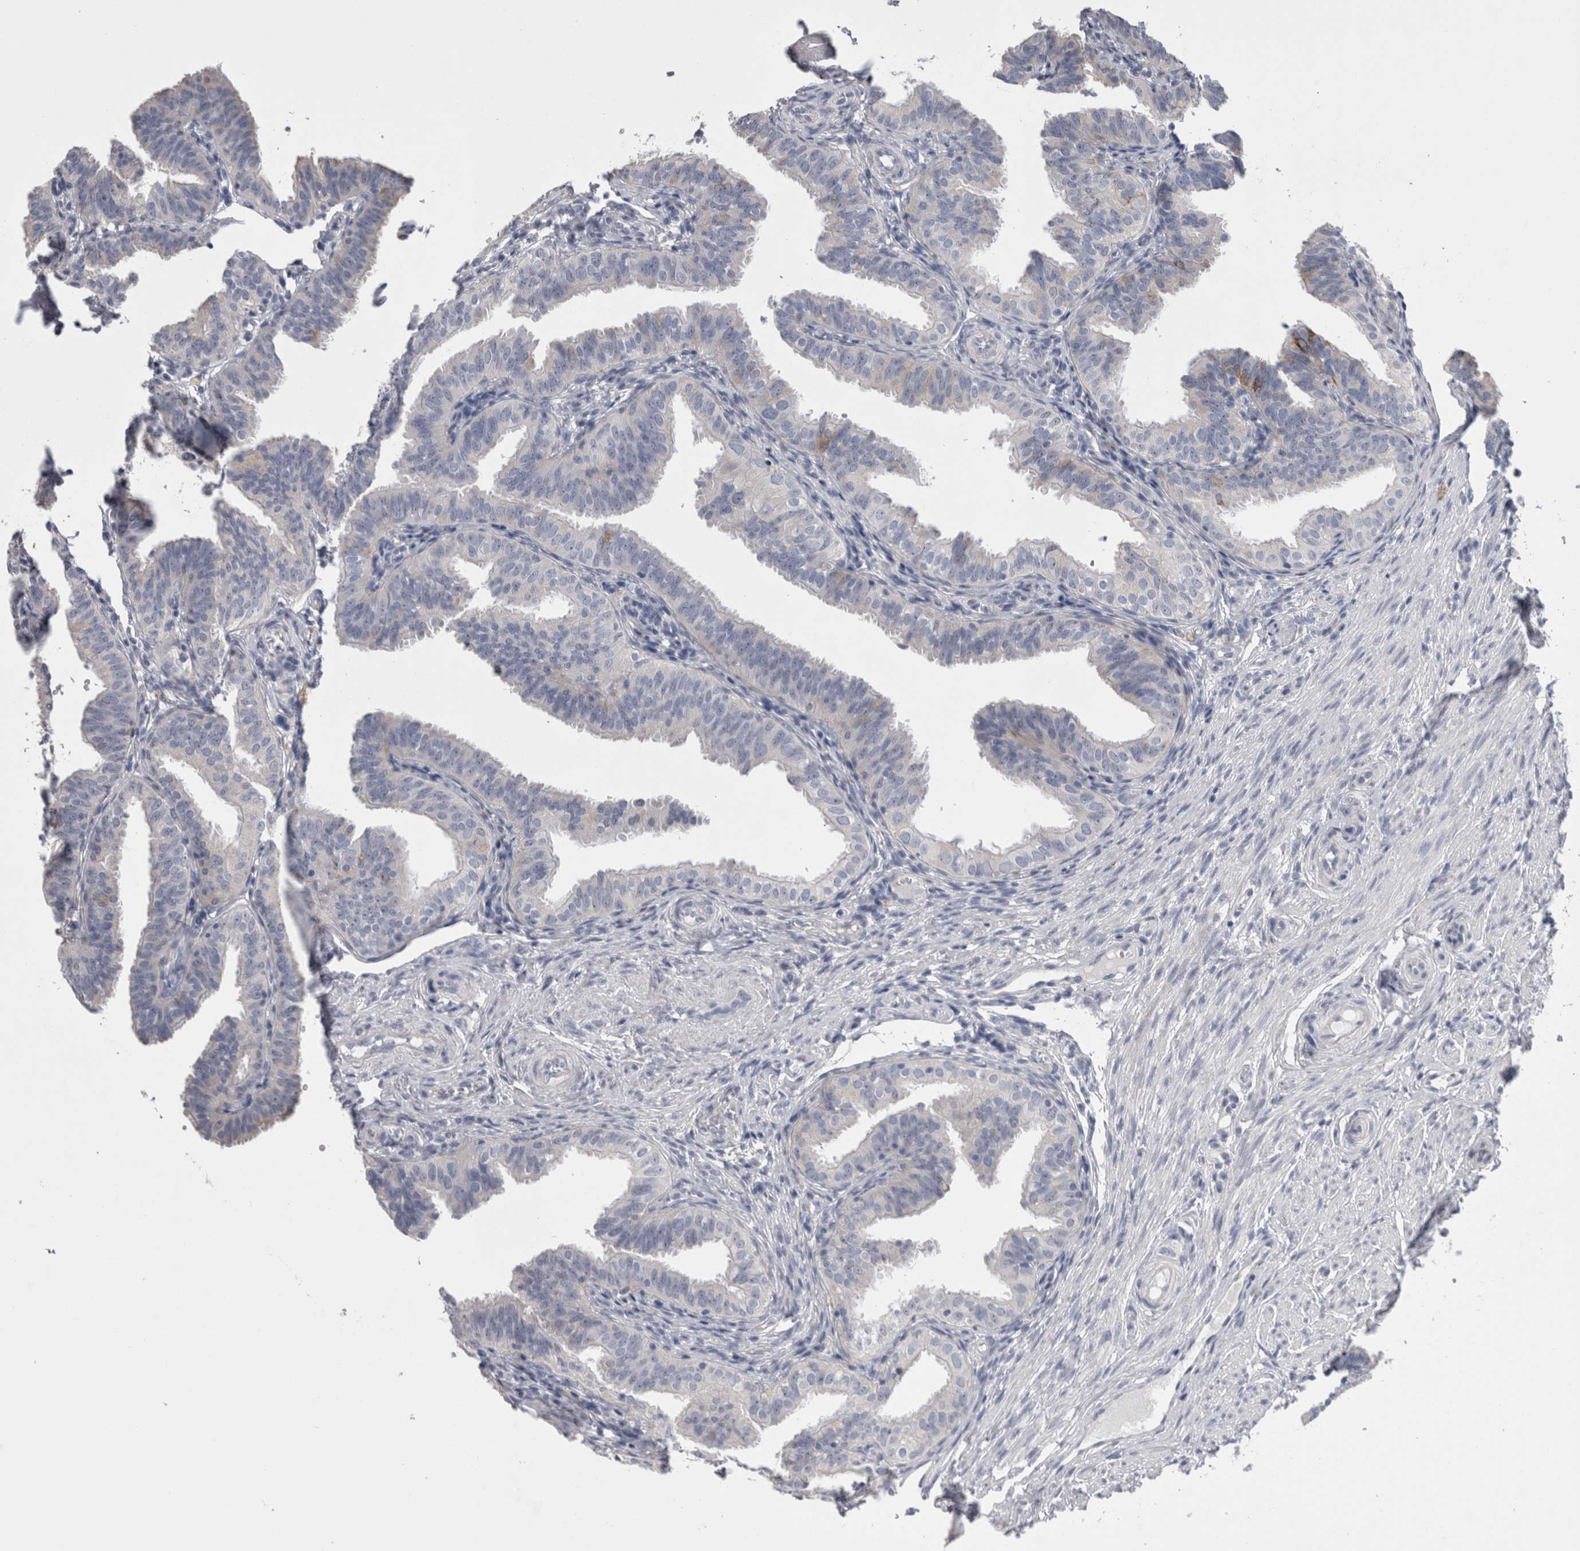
{"staining": {"intensity": "negative", "quantity": "none", "location": "none"}, "tissue": "fallopian tube", "cell_type": "Glandular cells", "image_type": "normal", "snomed": [{"axis": "morphology", "description": "Normal tissue, NOS"}, {"axis": "topography", "description": "Fallopian tube"}], "caption": "High power microscopy micrograph of an IHC image of benign fallopian tube, revealing no significant positivity in glandular cells.", "gene": "PWP2", "patient": {"sex": "female", "age": 35}}